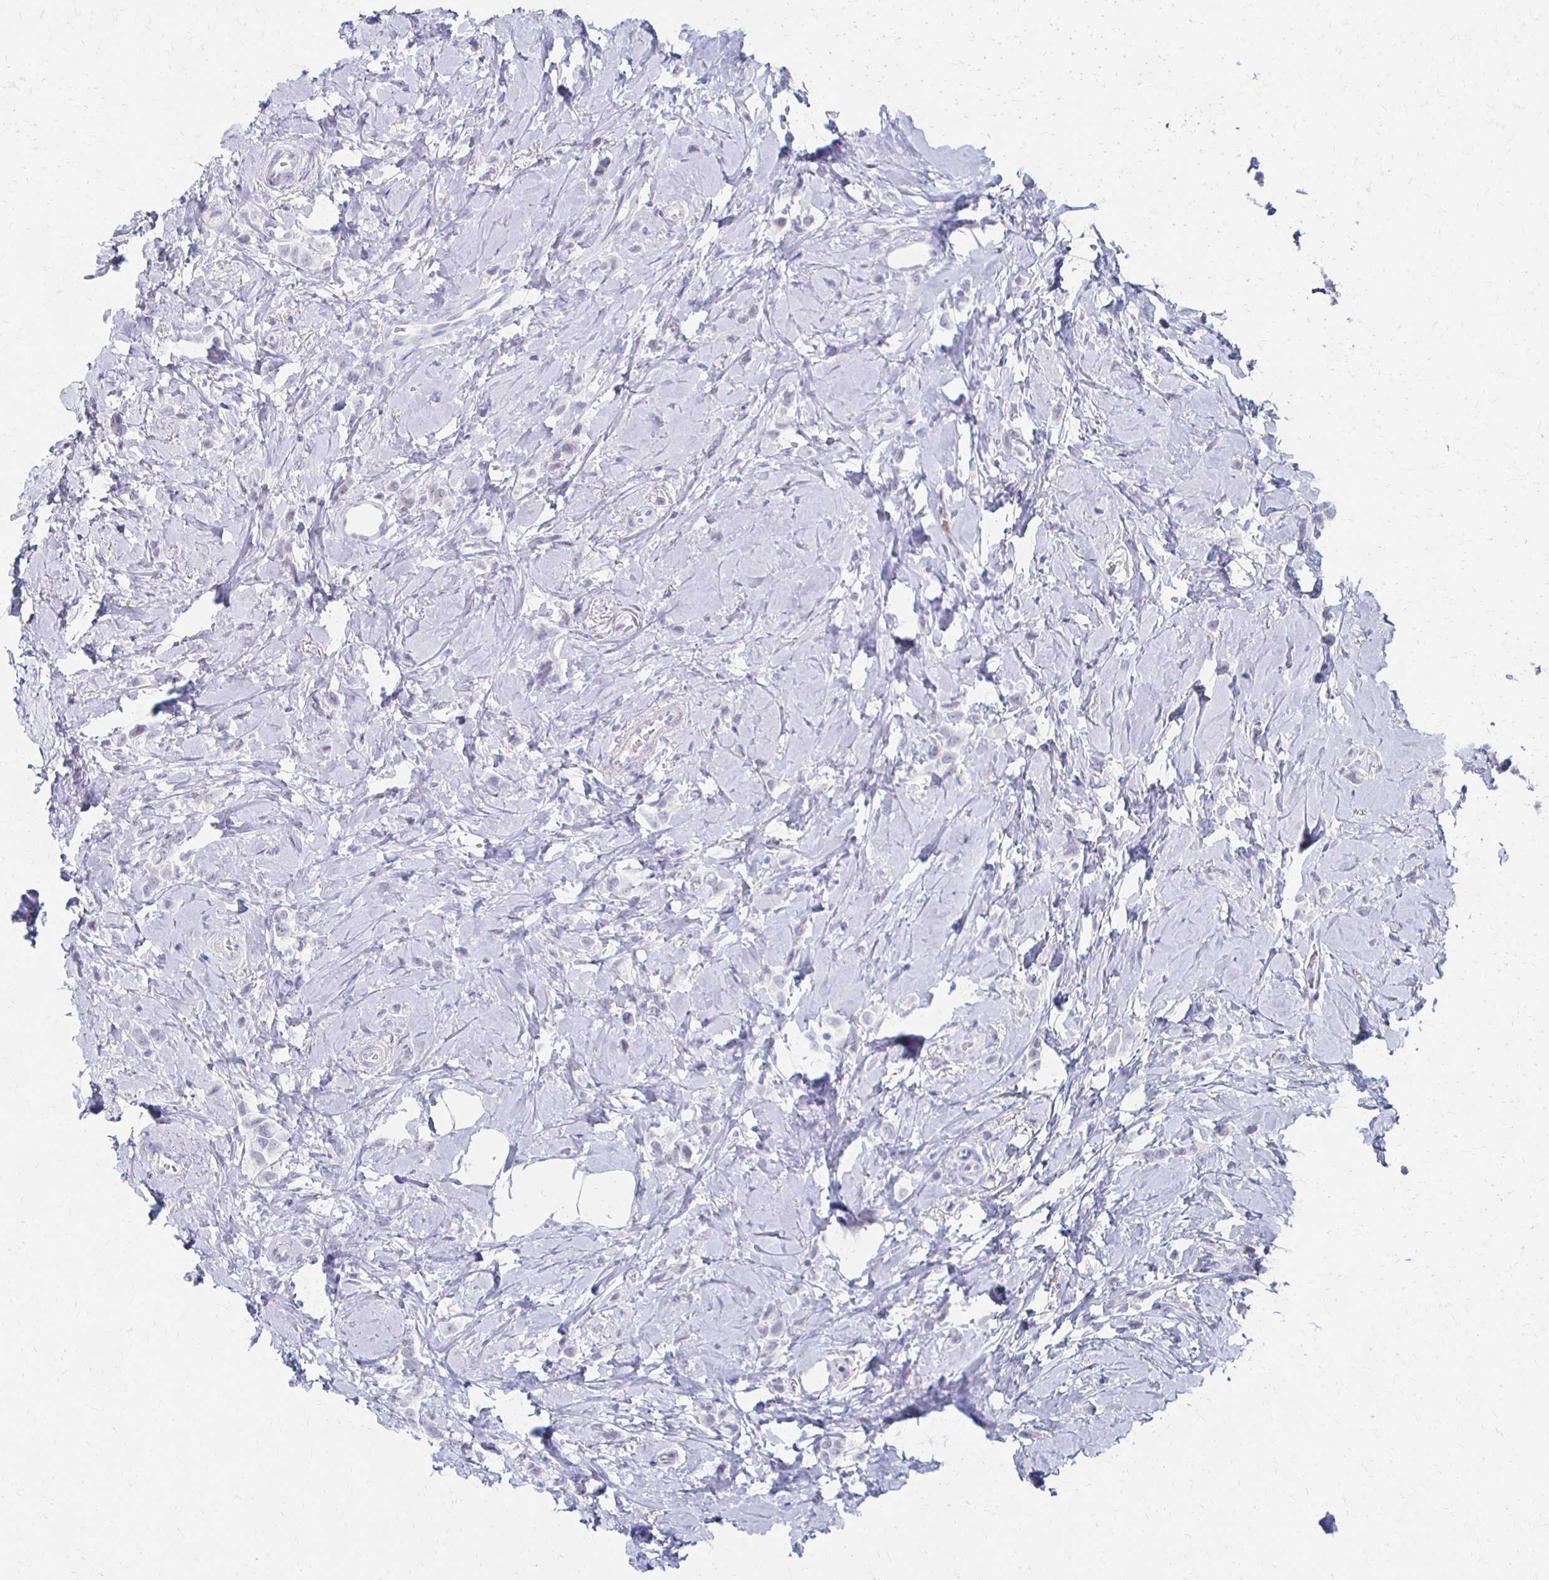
{"staining": {"intensity": "negative", "quantity": "none", "location": "none"}, "tissue": "breast cancer", "cell_type": "Tumor cells", "image_type": "cancer", "snomed": [{"axis": "morphology", "description": "Lobular carcinoma"}, {"axis": "topography", "description": "Breast"}], "caption": "This is an IHC micrograph of breast cancer. There is no expression in tumor cells.", "gene": "CXCR2", "patient": {"sex": "female", "age": 66}}